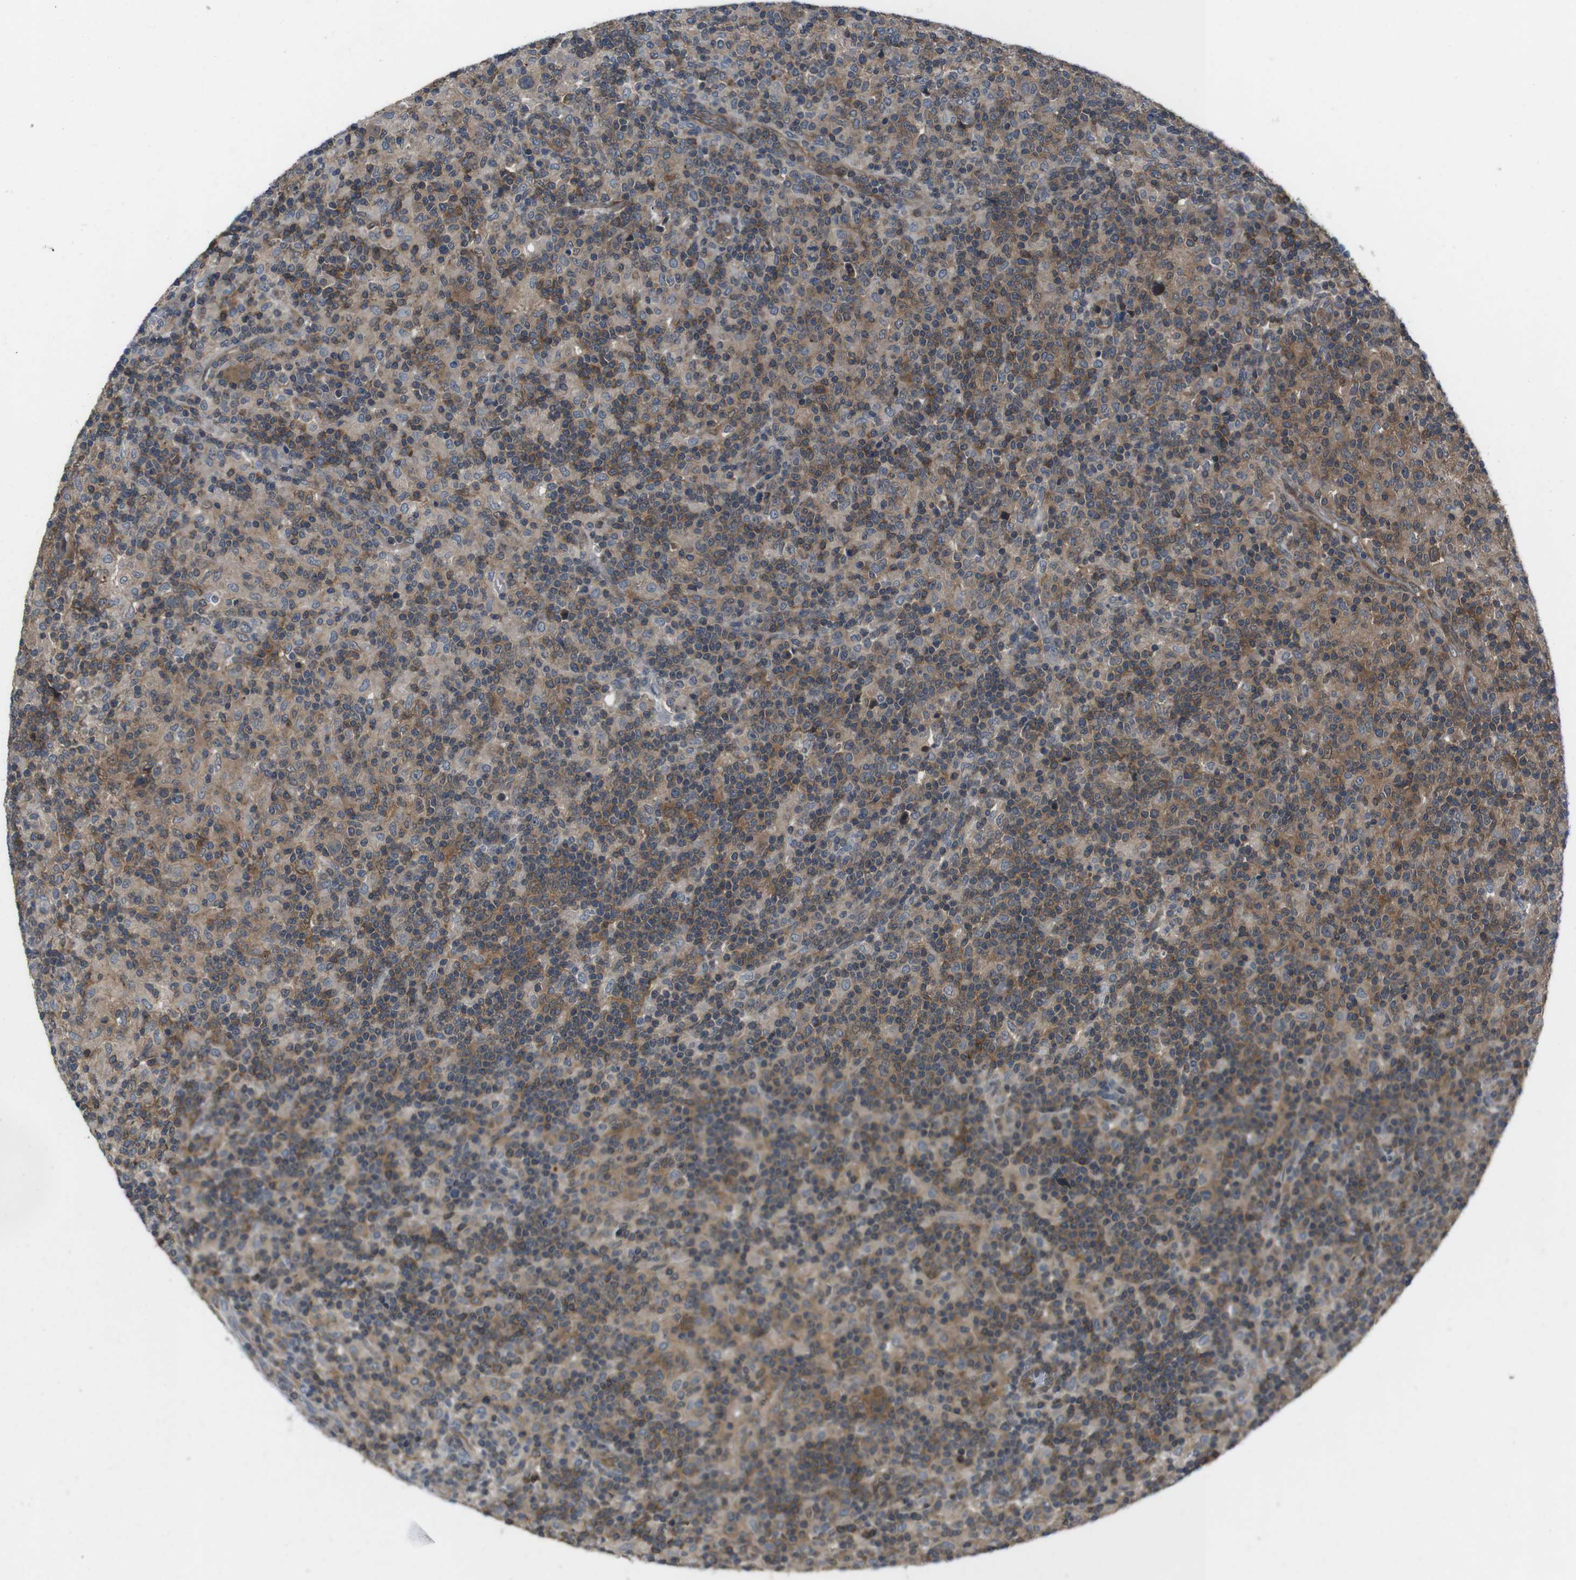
{"staining": {"intensity": "weak", "quantity": "<25%", "location": "none"}, "tissue": "lymphoma", "cell_type": "Tumor cells", "image_type": "cancer", "snomed": [{"axis": "morphology", "description": "Hodgkin's disease, NOS"}, {"axis": "topography", "description": "Lymph node"}], "caption": "Protein analysis of Hodgkin's disease displays no significant positivity in tumor cells.", "gene": "SLC22A23", "patient": {"sex": "male", "age": 70}}